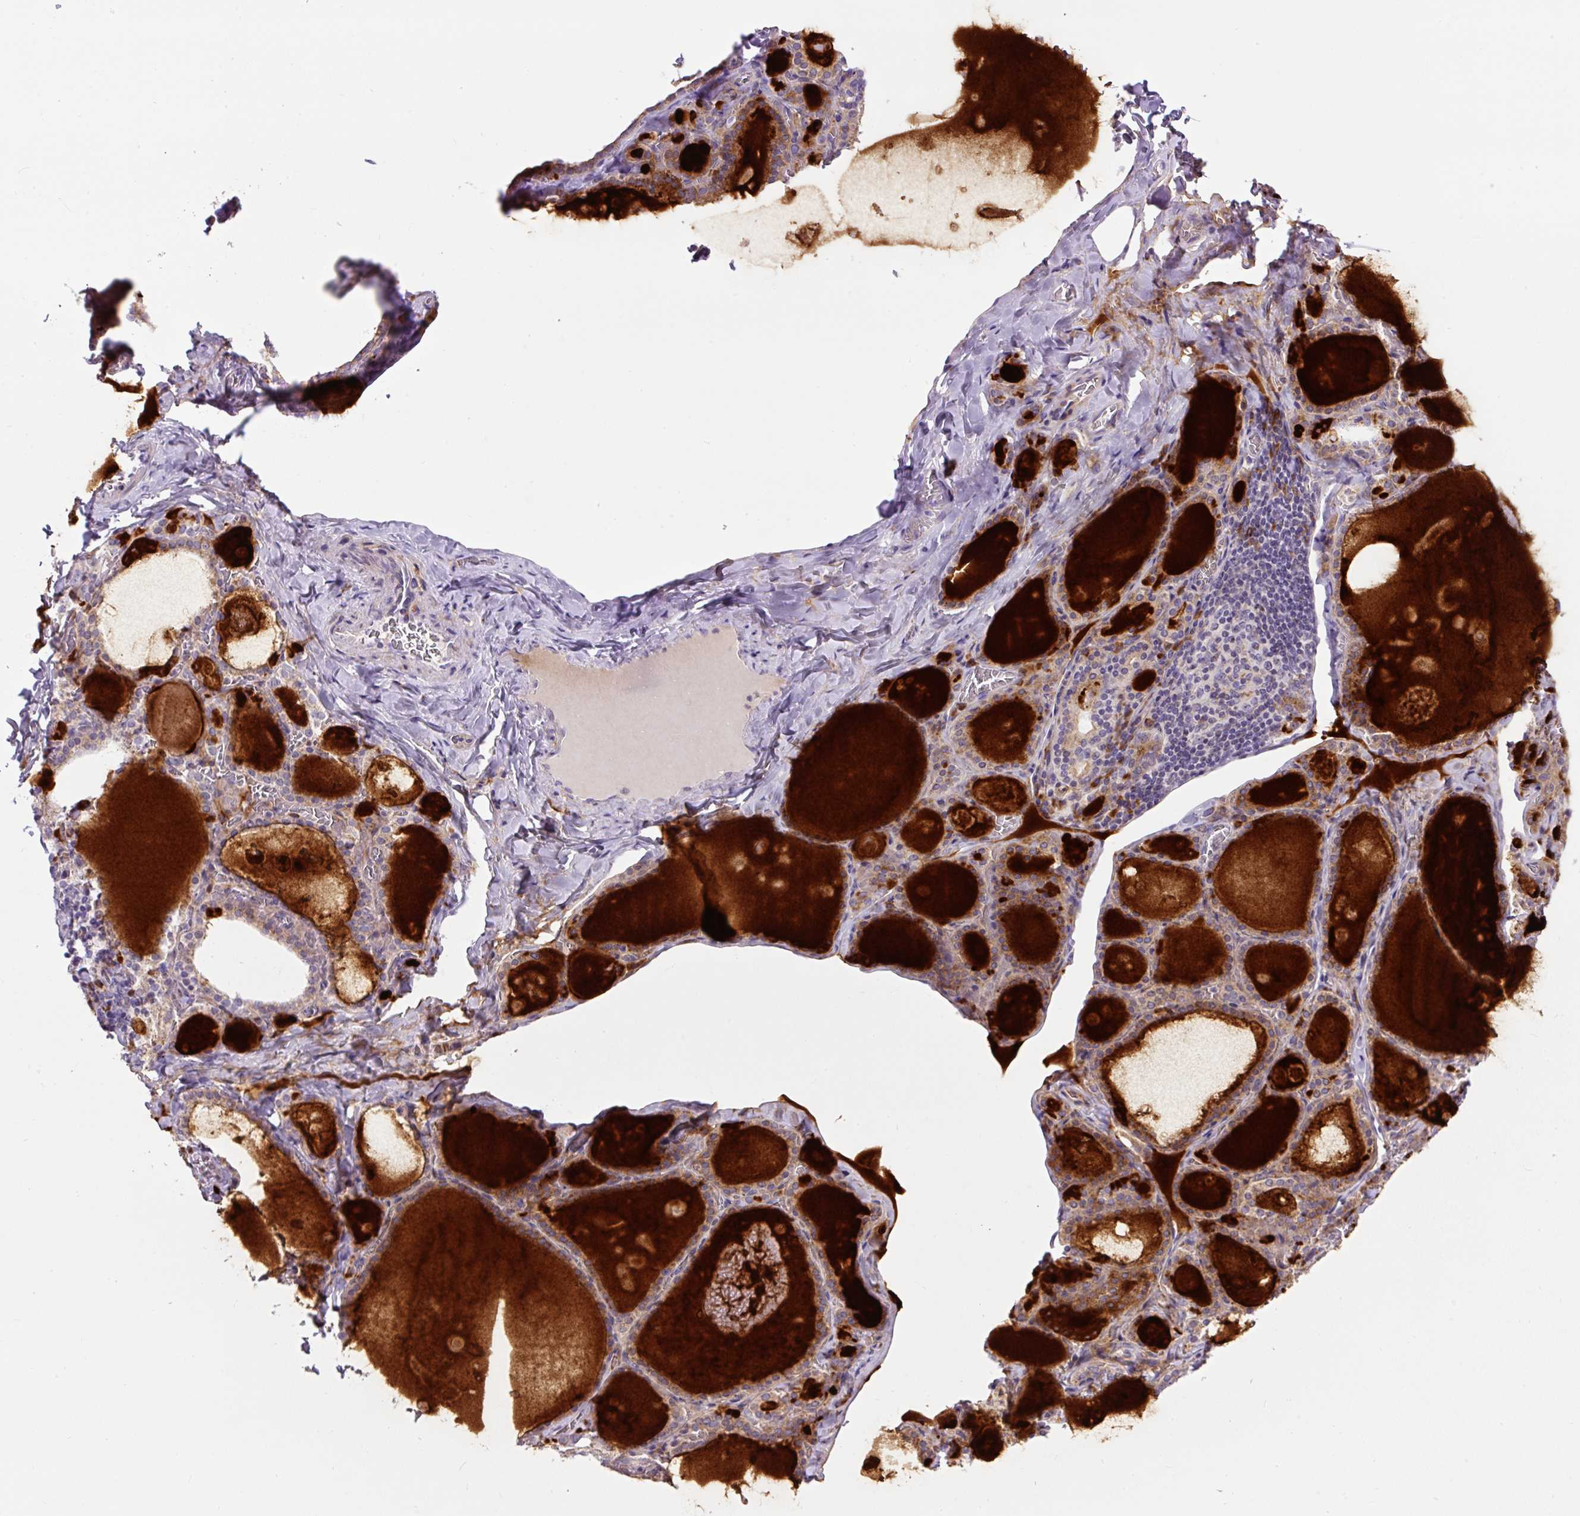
{"staining": {"intensity": "strong", "quantity": ">75%", "location": "cytoplasmic/membranous"}, "tissue": "thyroid gland", "cell_type": "Glandular cells", "image_type": "normal", "snomed": [{"axis": "morphology", "description": "Normal tissue, NOS"}, {"axis": "topography", "description": "Thyroid gland"}], "caption": "About >75% of glandular cells in benign thyroid gland display strong cytoplasmic/membranous protein staining as visualized by brown immunohistochemical staining.", "gene": "ZNF596", "patient": {"sex": "male", "age": 56}}